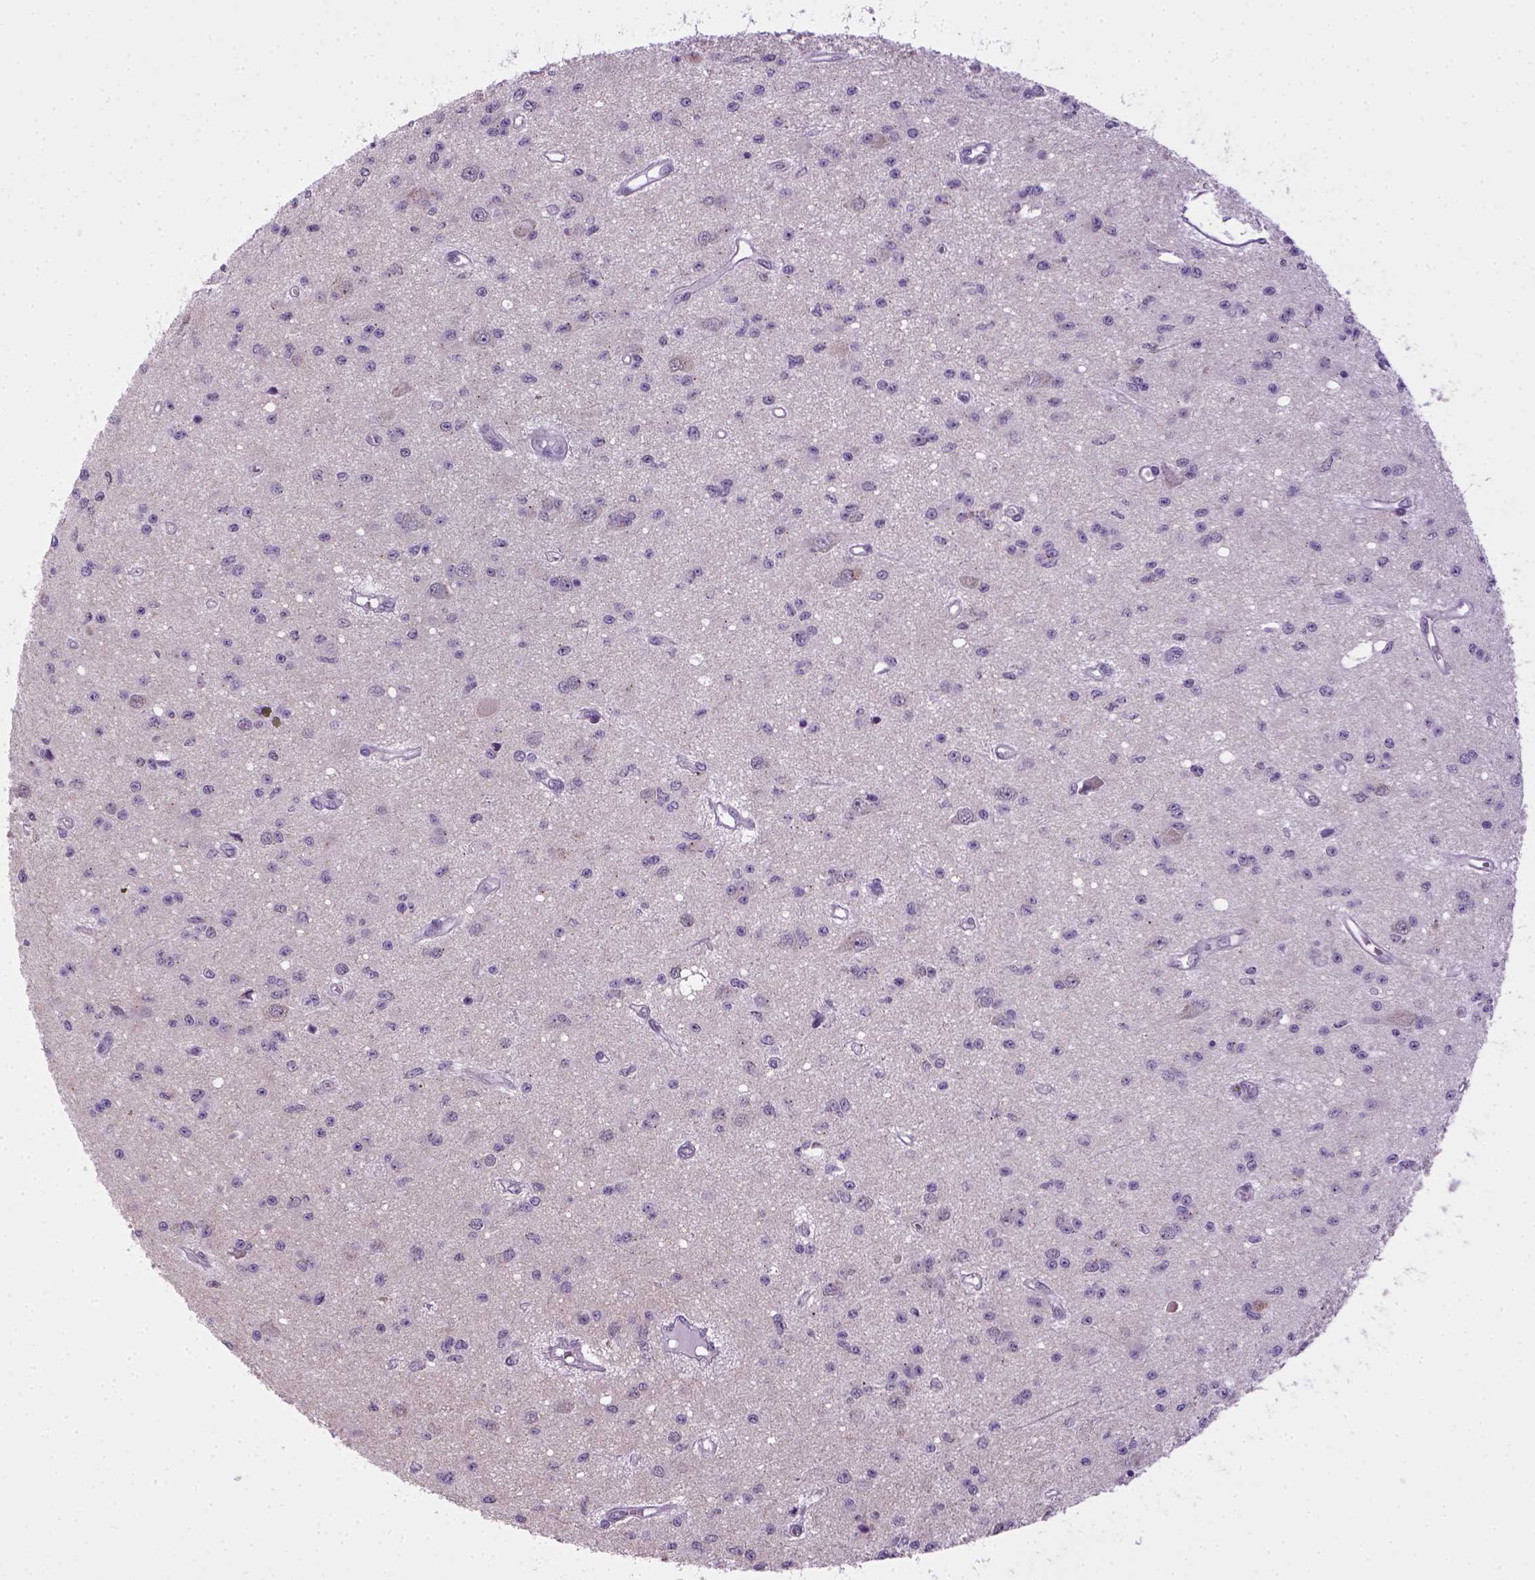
{"staining": {"intensity": "negative", "quantity": "none", "location": "none"}, "tissue": "glioma", "cell_type": "Tumor cells", "image_type": "cancer", "snomed": [{"axis": "morphology", "description": "Glioma, malignant, Low grade"}, {"axis": "topography", "description": "Brain"}], "caption": "DAB immunohistochemical staining of human glioma exhibits no significant expression in tumor cells.", "gene": "CDH1", "patient": {"sex": "female", "age": 45}}